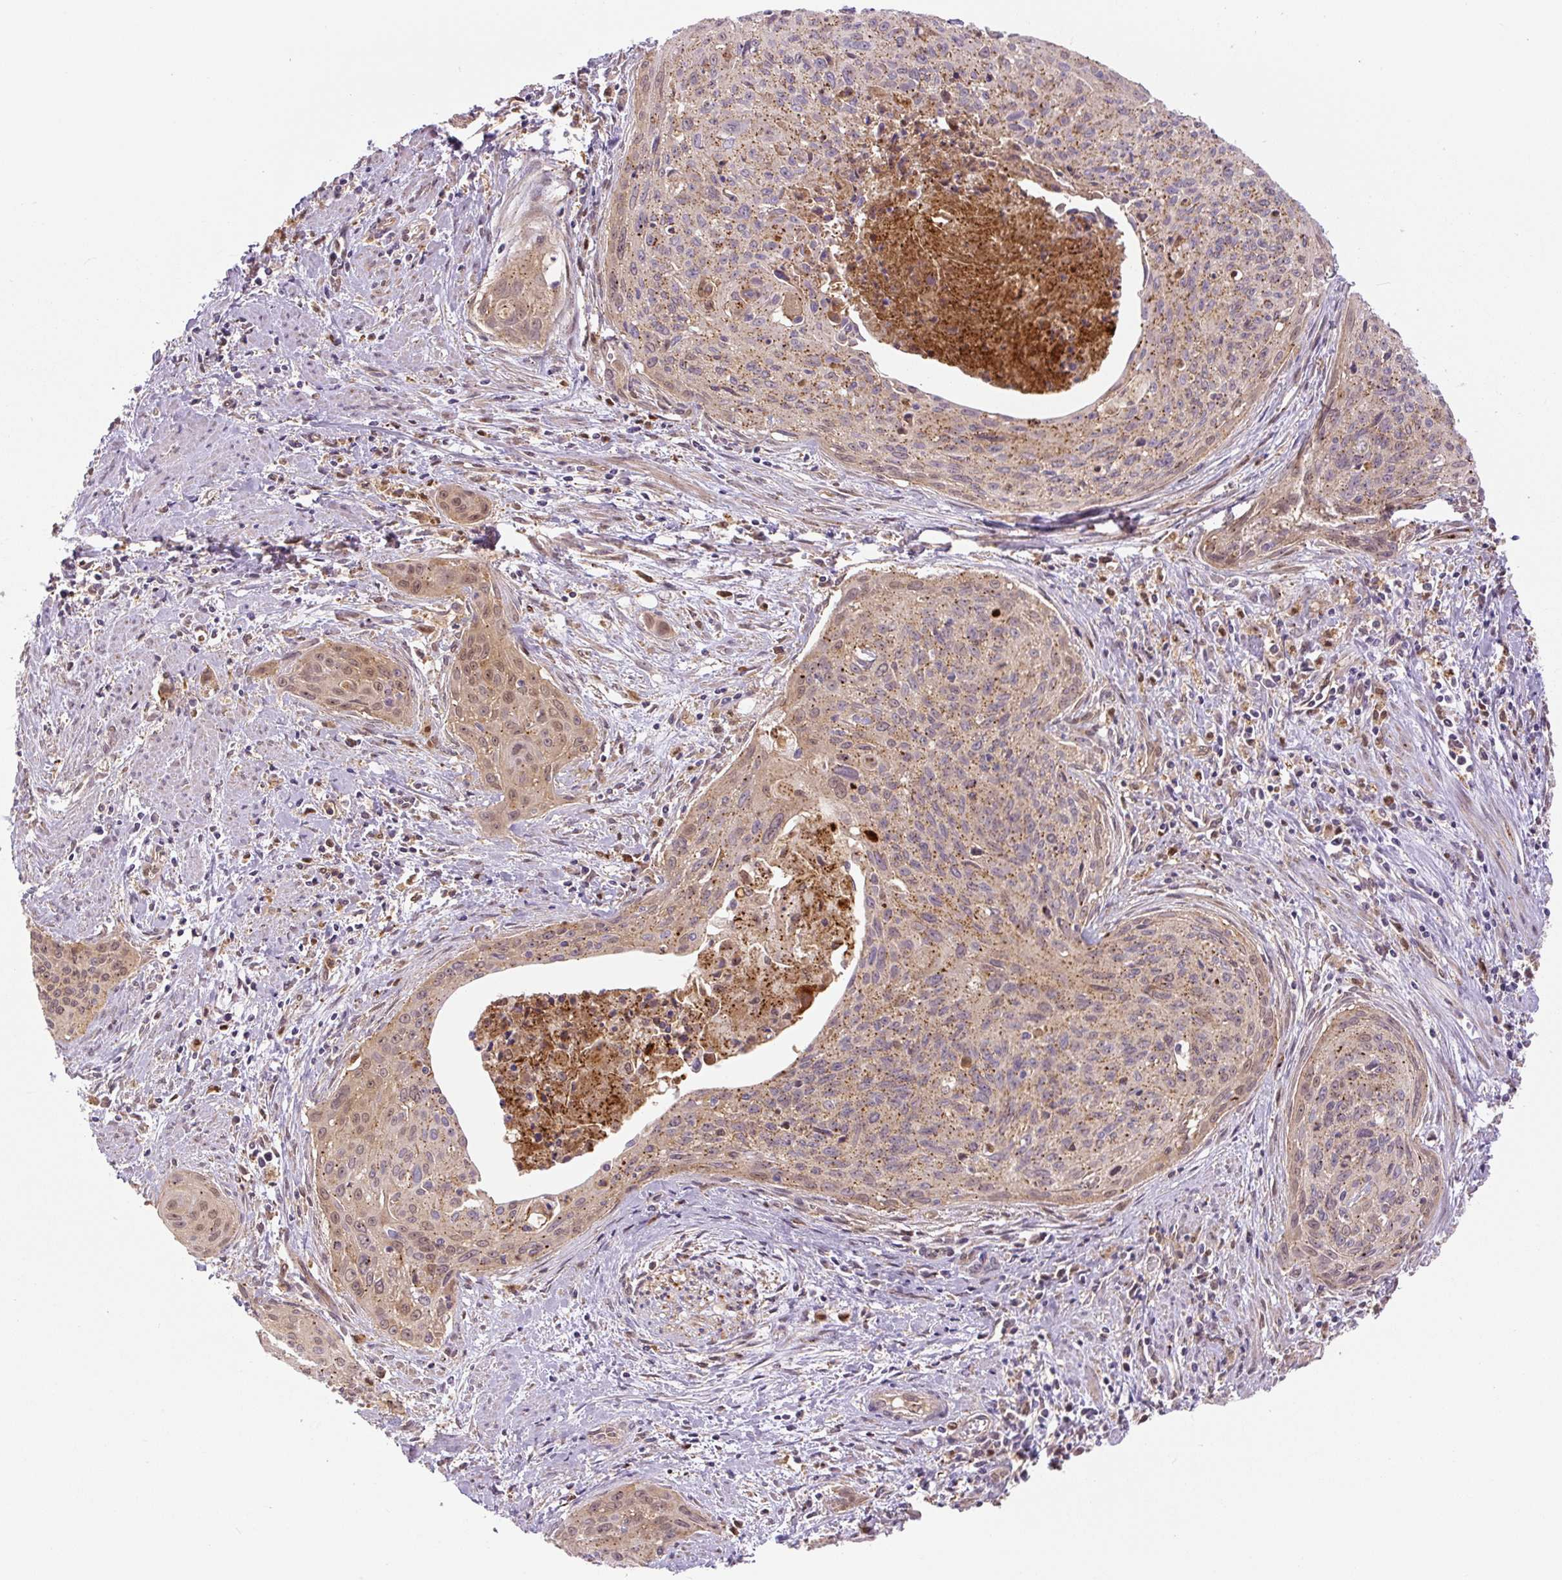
{"staining": {"intensity": "moderate", "quantity": ">75%", "location": "cytoplasmic/membranous"}, "tissue": "cervical cancer", "cell_type": "Tumor cells", "image_type": "cancer", "snomed": [{"axis": "morphology", "description": "Squamous cell carcinoma, NOS"}, {"axis": "topography", "description": "Cervix"}], "caption": "Moderate cytoplasmic/membranous positivity for a protein is appreciated in about >75% of tumor cells of cervical cancer using immunohistochemistry (IHC).", "gene": "ZSWIM7", "patient": {"sex": "female", "age": 55}}